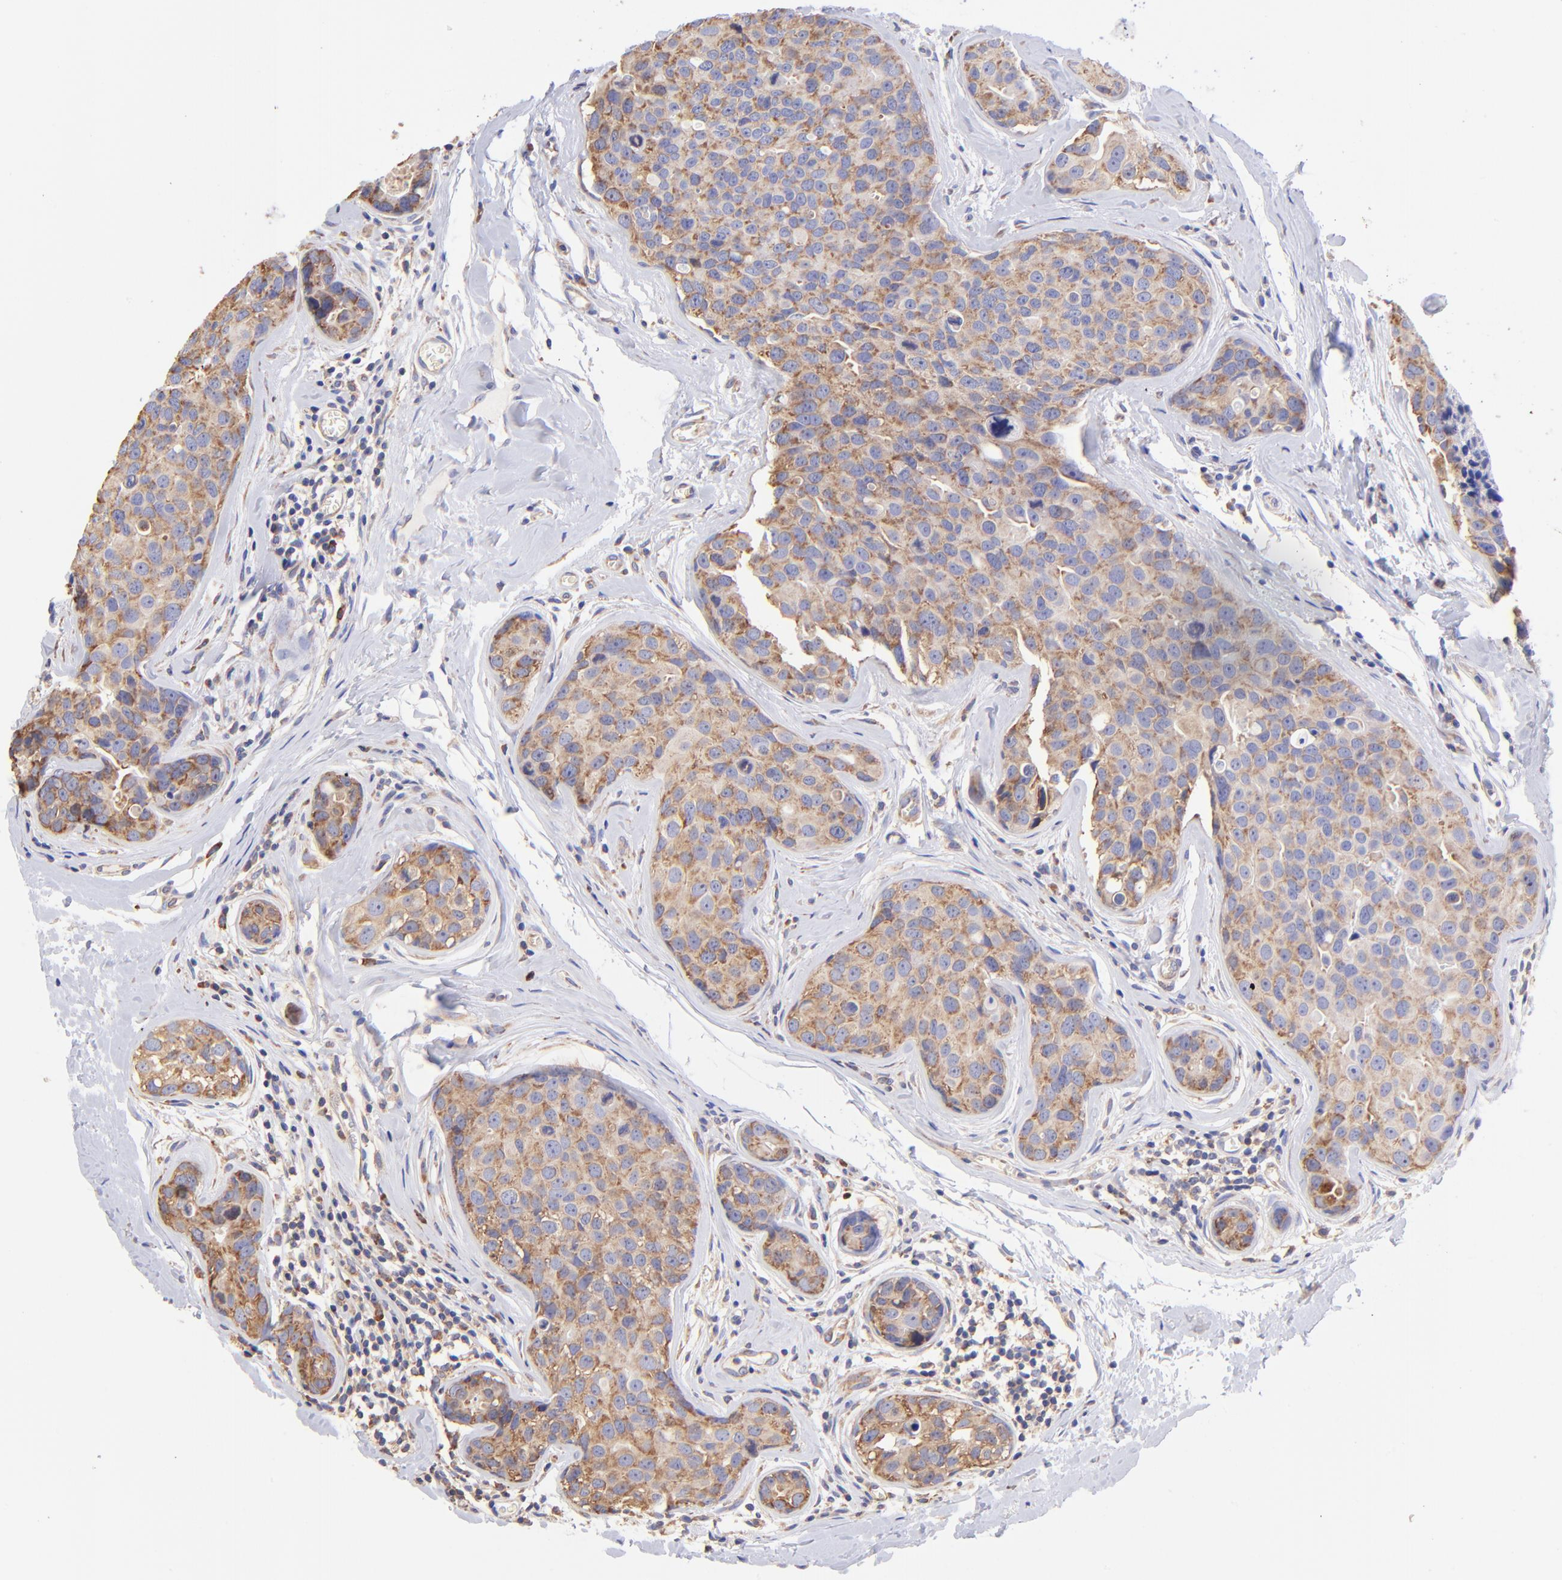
{"staining": {"intensity": "moderate", "quantity": ">75%", "location": "cytoplasmic/membranous"}, "tissue": "breast cancer", "cell_type": "Tumor cells", "image_type": "cancer", "snomed": [{"axis": "morphology", "description": "Duct carcinoma"}, {"axis": "topography", "description": "Breast"}], "caption": "DAB immunohistochemical staining of breast cancer shows moderate cytoplasmic/membranous protein staining in approximately >75% of tumor cells.", "gene": "RPL30", "patient": {"sex": "female", "age": 24}}